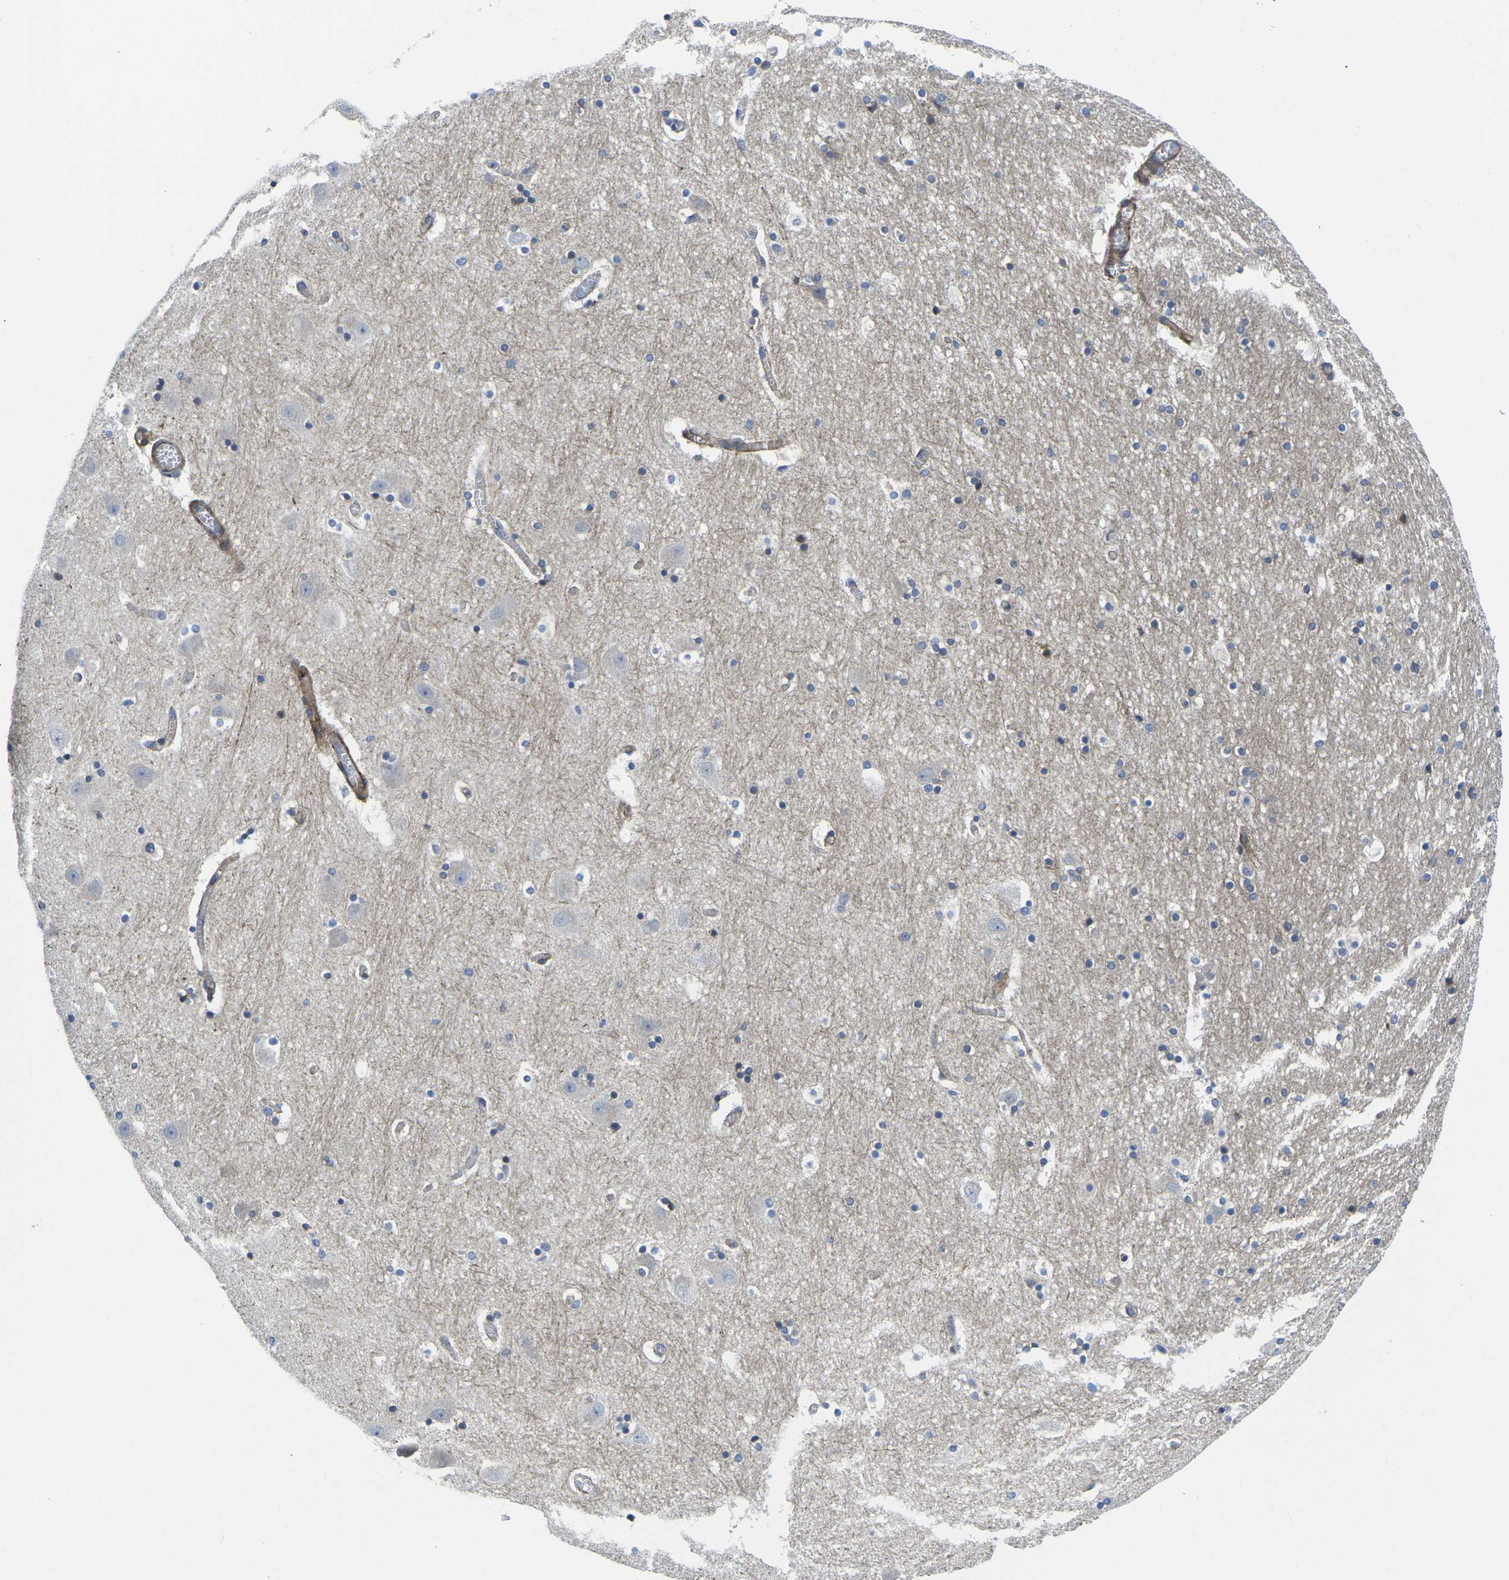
{"staining": {"intensity": "weak", "quantity": "<25%", "location": "cytoplasmic/membranous"}, "tissue": "hippocampus", "cell_type": "Glial cells", "image_type": "normal", "snomed": [{"axis": "morphology", "description": "Normal tissue, NOS"}, {"axis": "topography", "description": "Hippocampus"}], "caption": "Immunohistochemistry (IHC) of benign hippocampus shows no expression in glial cells.", "gene": "DLG1", "patient": {"sex": "male", "age": 45}}